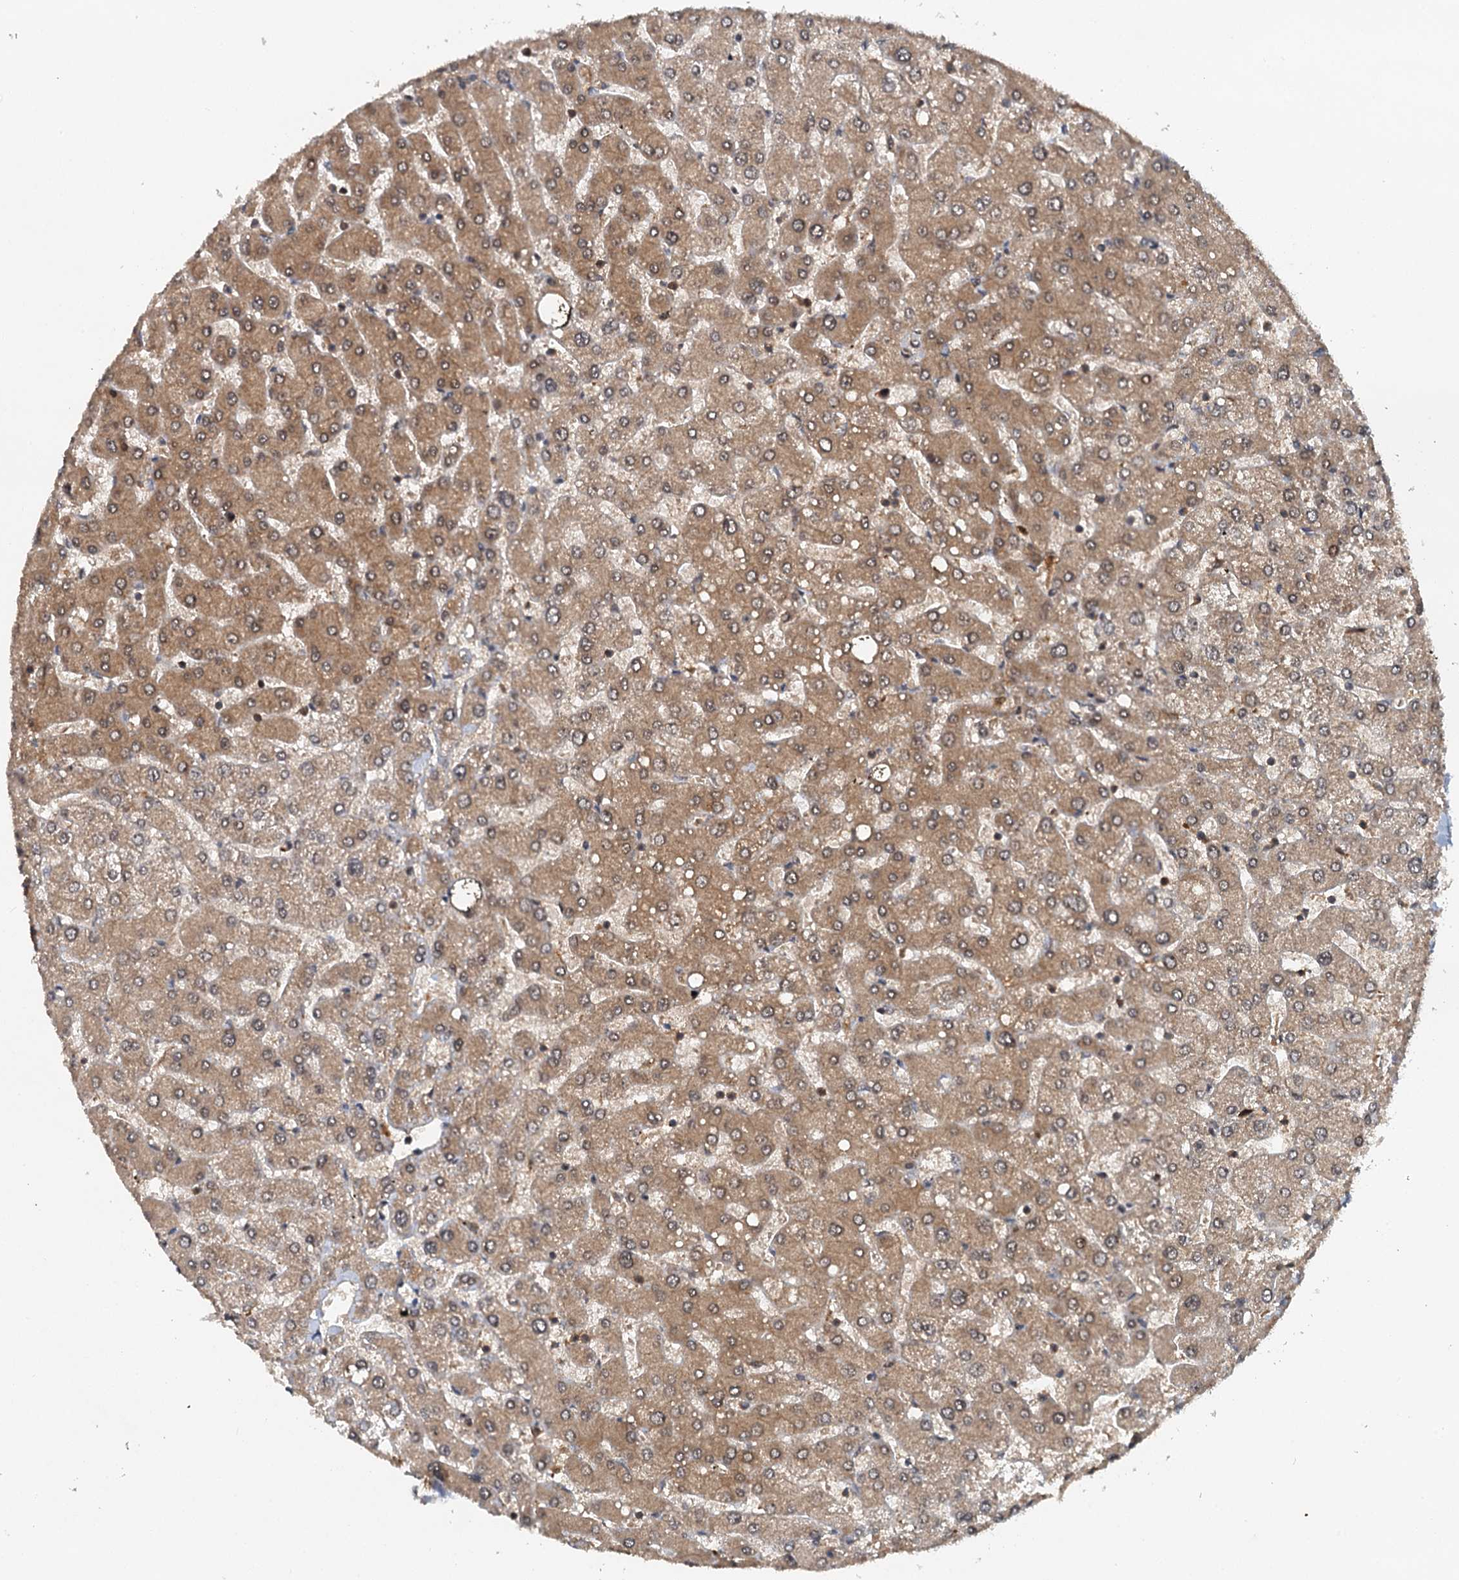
{"staining": {"intensity": "moderate", "quantity": ">75%", "location": "cytoplasmic/membranous"}, "tissue": "liver", "cell_type": "Cholangiocytes", "image_type": "normal", "snomed": [{"axis": "morphology", "description": "Normal tissue, NOS"}, {"axis": "topography", "description": "Liver"}], "caption": "DAB (3,3'-diaminobenzidine) immunohistochemical staining of normal liver displays moderate cytoplasmic/membranous protein expression in approximately >75% of cholangiocytes.", "gene": "STUB1", "patient": {"sex": "male", "age": 55}}